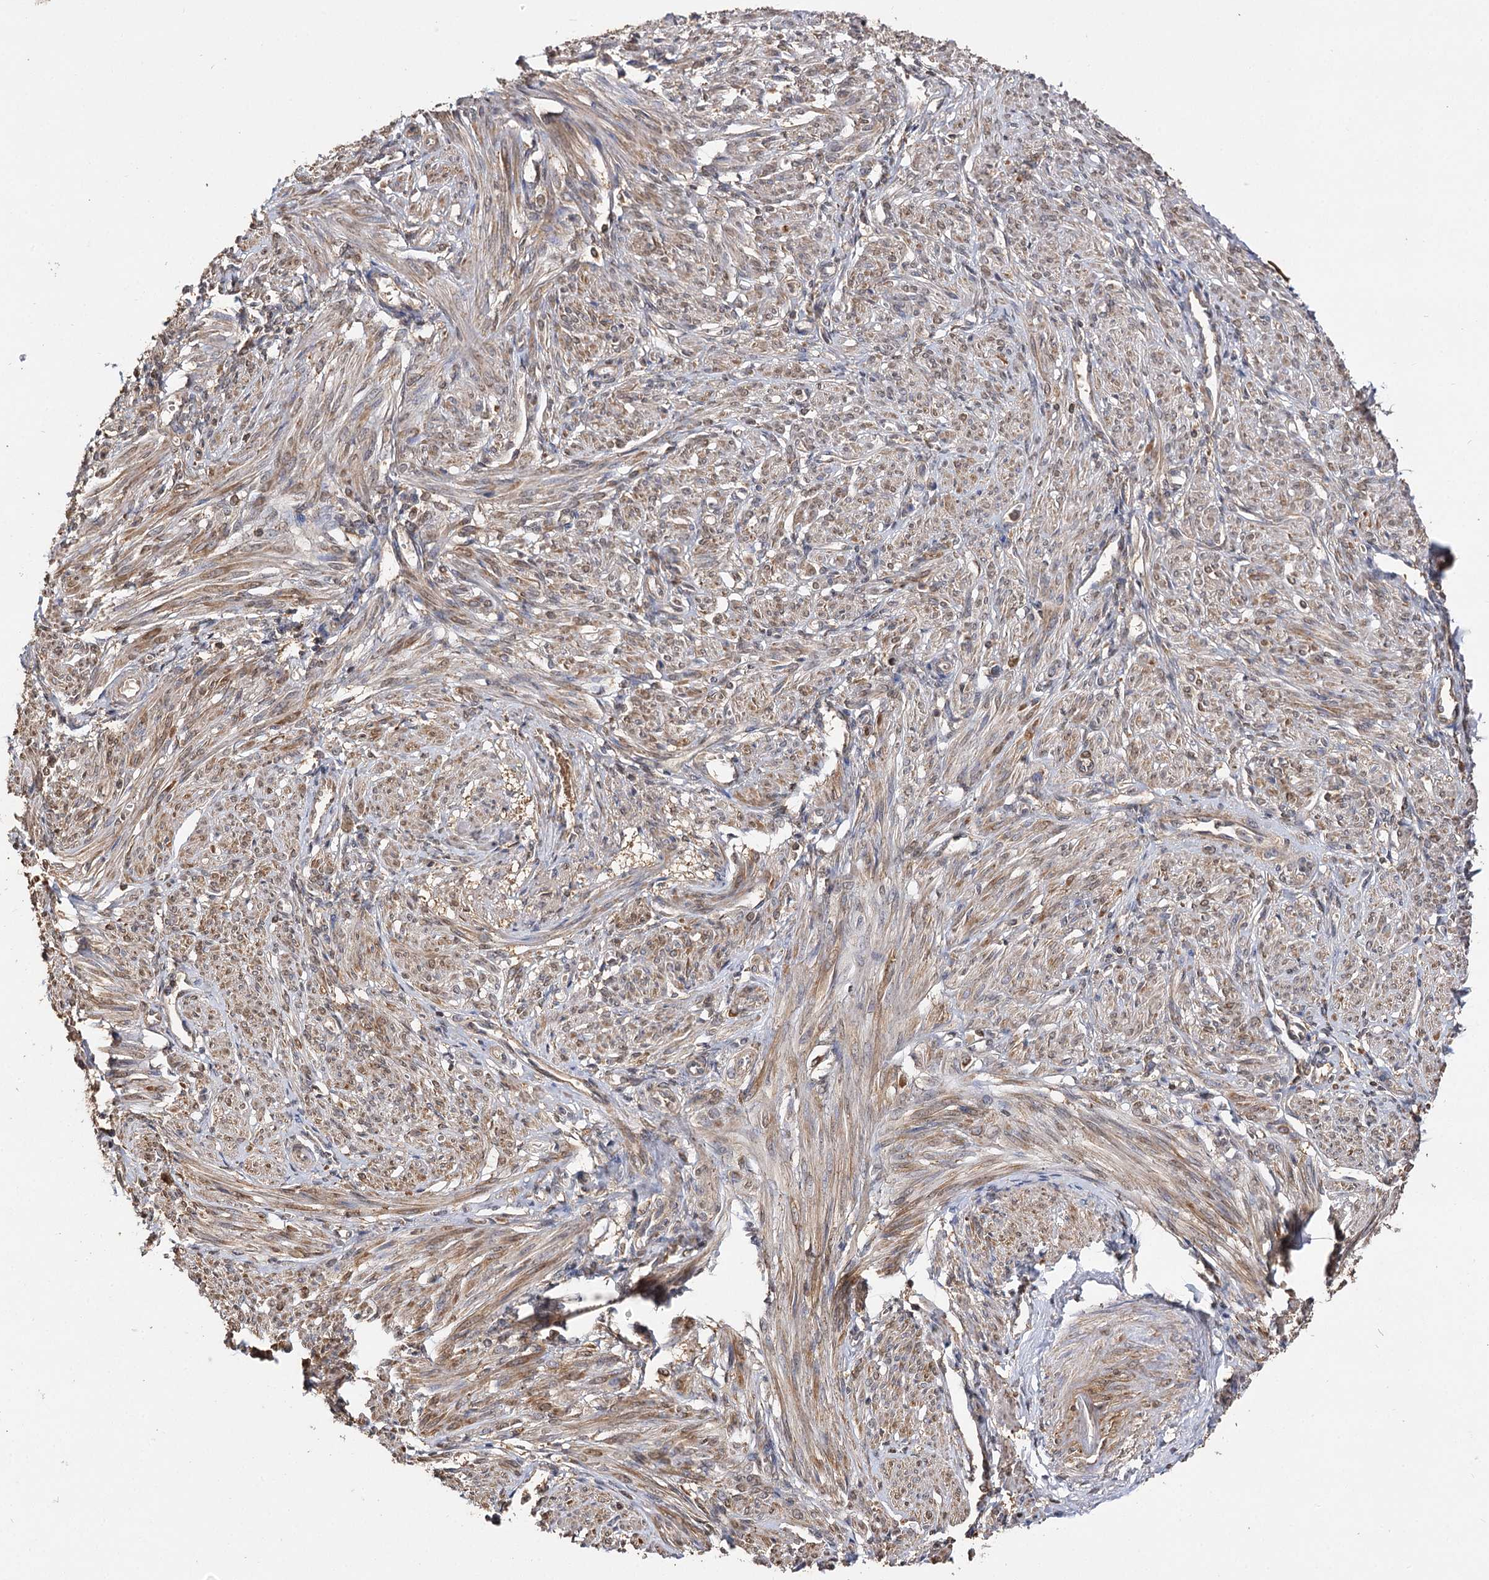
{"staining": {"intensity": "moderate", "quantity": ">75%", "location": "cytoplasmic/membranous"}, "tissue": "smooth muscle", "cell_type": "Smooth muscle cells", "image_type": "normal", "snomed": [{"axis": "morphology", "description": "Normal tissue, NOS"}, {"axis": "topography", "description": "Smooth muscle"}], "caption": "A brown stain highlights moderate cytoplasmic/membranous positivity of a protein in smooth muscle cells of normal smooth muscle.", "gene": "ARL13A", "patient": {"sex": "female", "age": 39}}